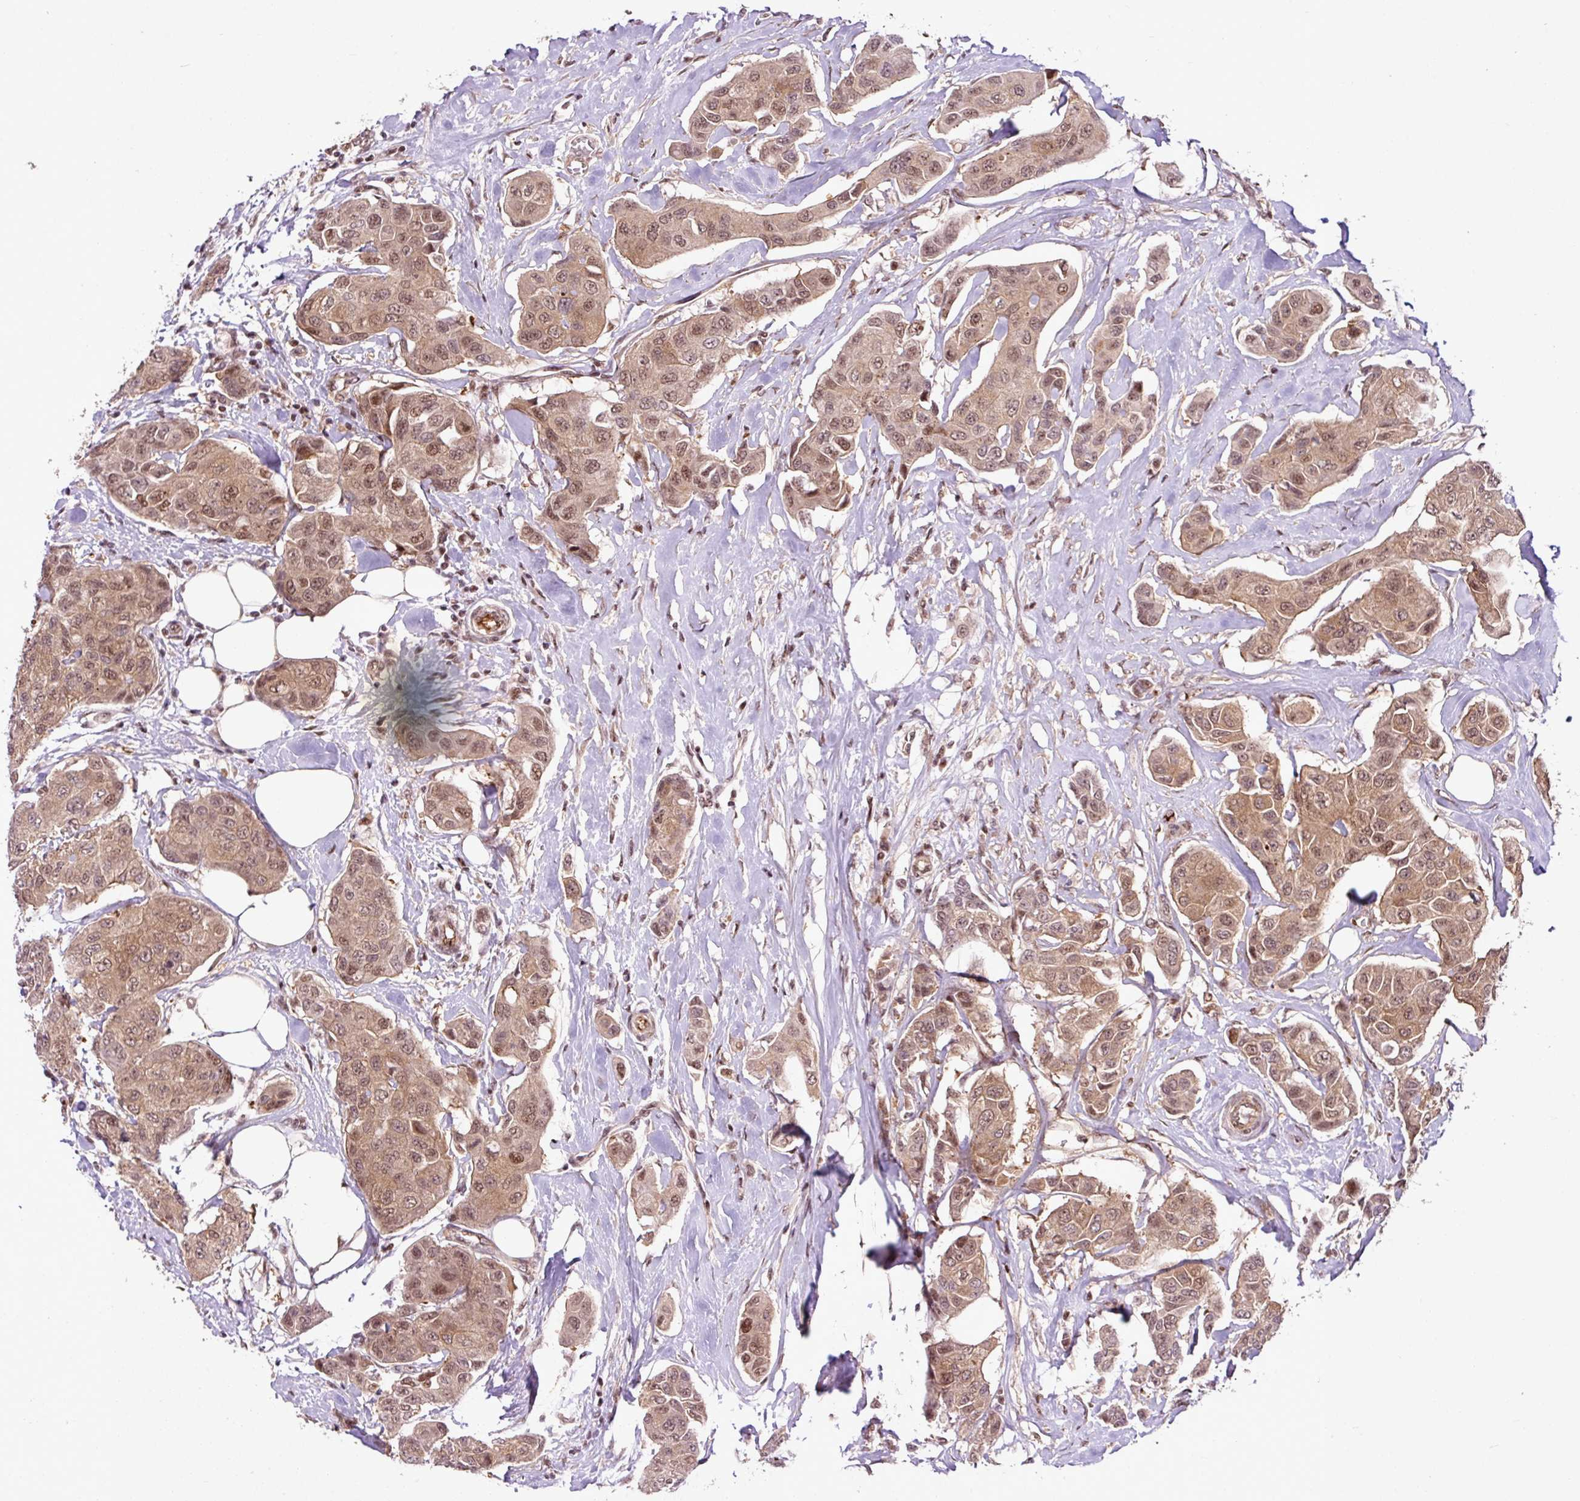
{"staining": {"intensity": "moderate", "quantity": ">75%", "location": "cytoplasmic/membranous,nuclear"}, "tissue": "breast cancer", "cell_type": "Tumor cells", "image_type": "cancer", "snomed": [{"axis": "morphology", "description": "Duct carcinoma"}, {"axis": "topography", "description": "Breast"}, {"axis": "topography", "description": "Lymph node"}], "caption": "Breast cancer stained with a protein marker exhibits moderate staining in tumor cells.", "gene": "ITPKC", "patient": {"sex": "female", "age": 80}}